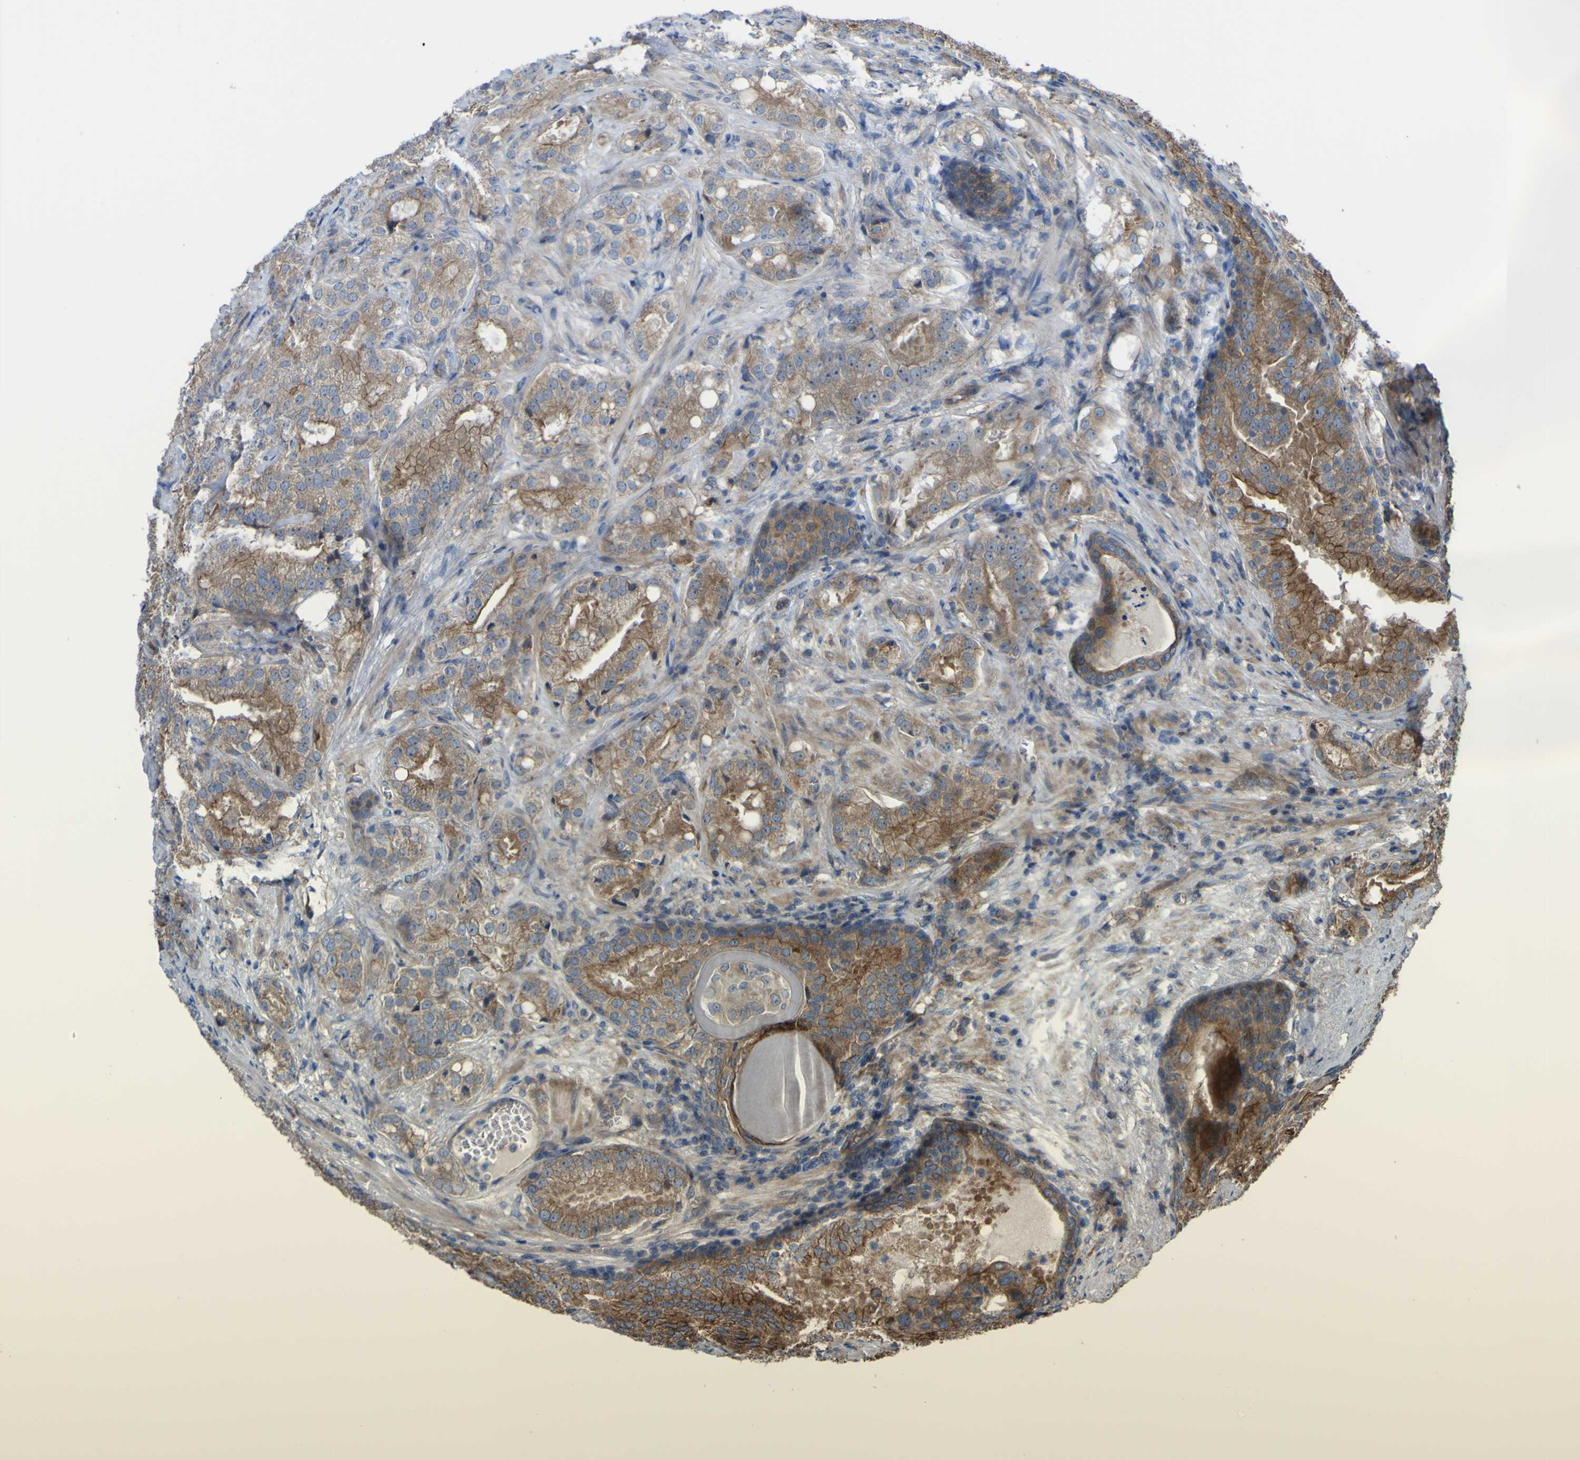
{"staining": {"intensity": "moderate", "quantity": "25%-75%", "location": "cytoplasmic/membranous"}, "tissue": "prostate cancer", "cell_type": "Tumor cells", "image_type": "cancer", "snomed": [{"axis": "morphology", "description": "Adenocarcinoma, High grade"}, {"axis": "topography", "description": "Prostate"}], "caption": "This is an image of immunohistochemistry staining of prostate cancer (adenocarcinoma (high-grade)), which shows moderate expression in the cytoplasmic/membranous of tumor cells.", "gene": "FBXO30", "patient": {"sex": "male", "age": 64}}